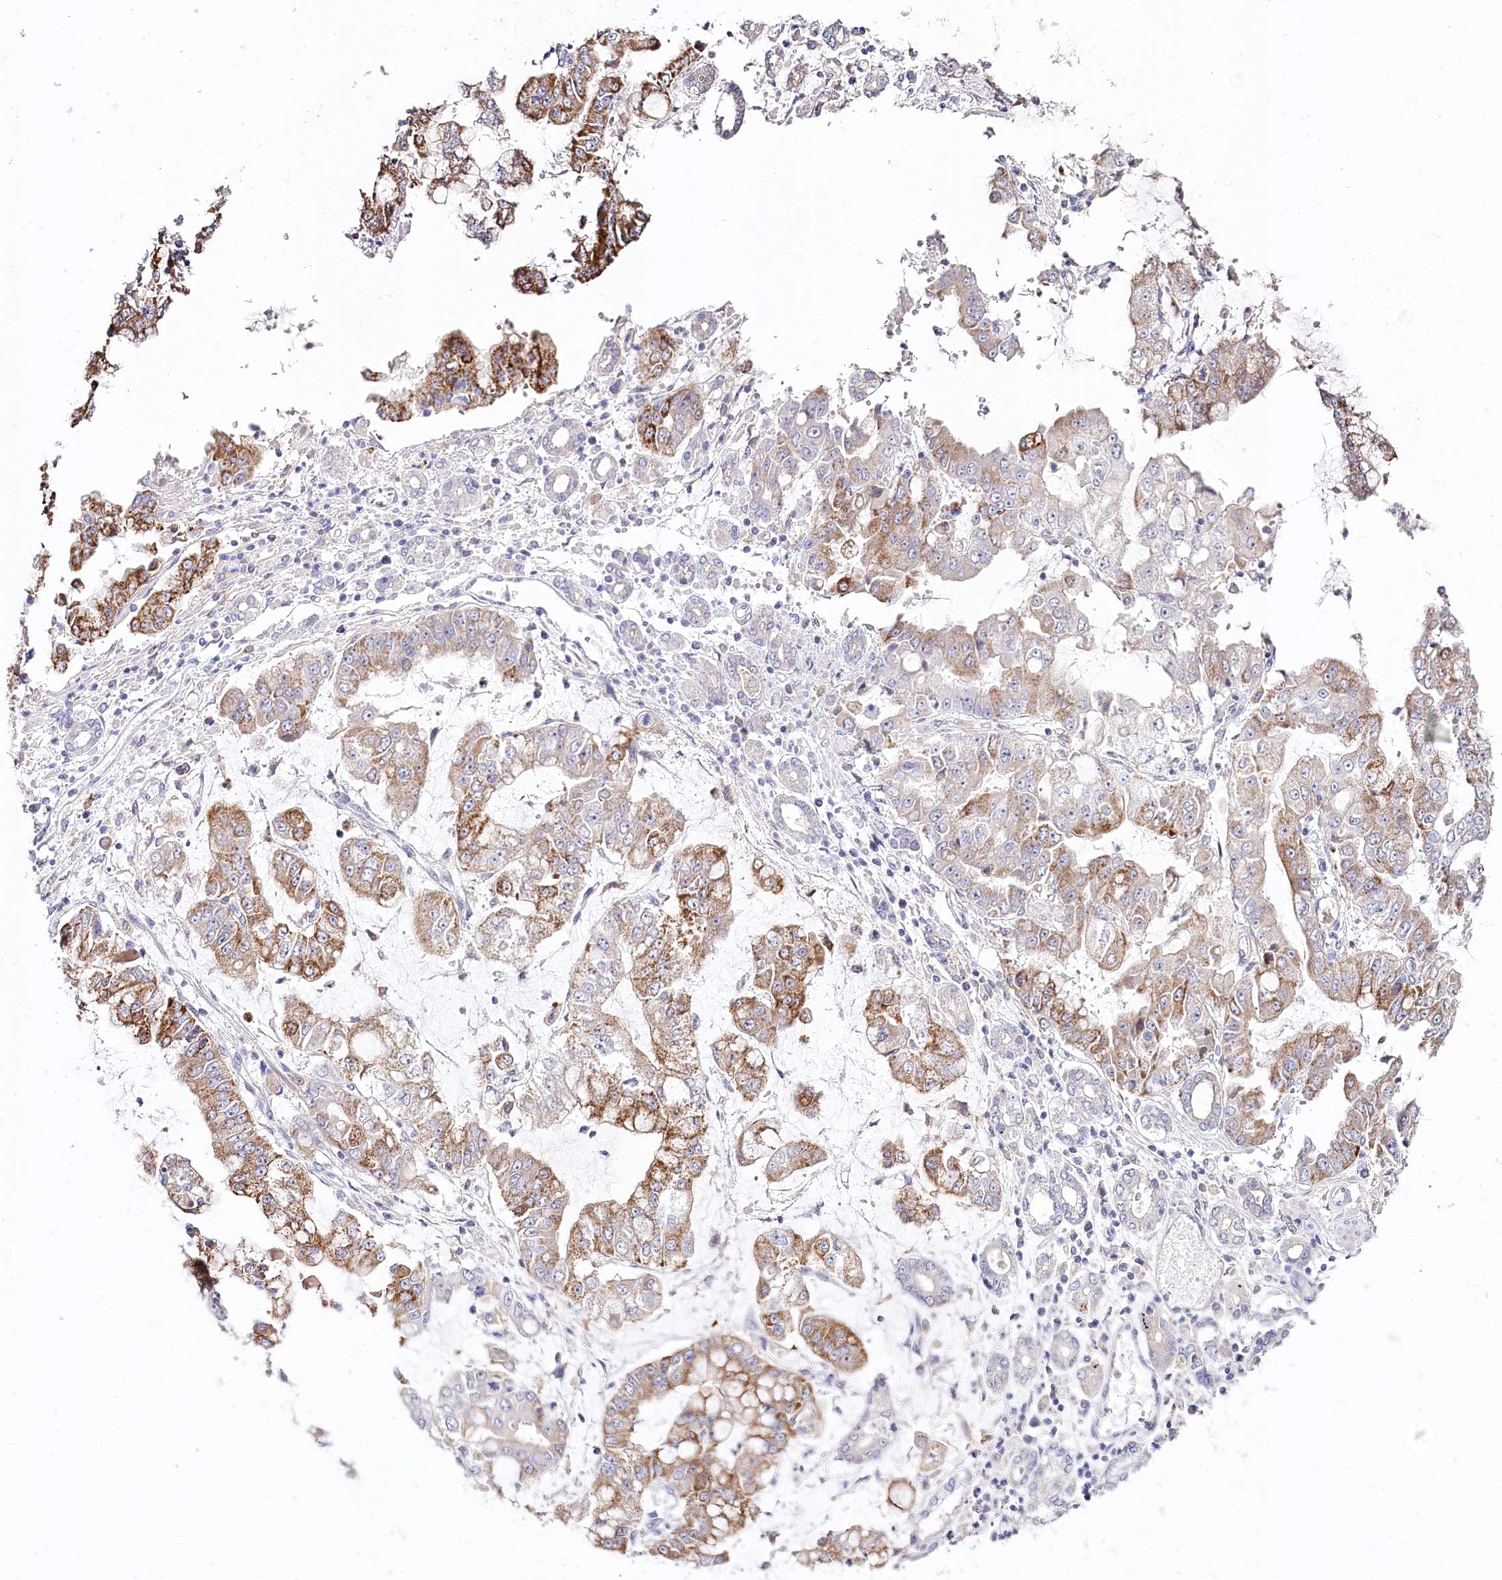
{"staining": {"intensity": "moderate", "quantity": "25%-75%", "location": "cytoplasmic/membranous"}, "tissue": "stomach cancer", "cell_type": "Tumor cells", "image_type": "cancer", "snomed": [{"axis": "morphology", "description": "Adenocarcinoma, NOS"}, {"axis": "topography", "description": "Stomach"}], "caption": "Protein staining of adenocarcinoma (stomach) tissue displays moderate cytoplasmic/membranous staining in approximately 25%-75% of tumor cells.", "gene": "DAPK1", "patient": {"sex": "male", "age": 76}}